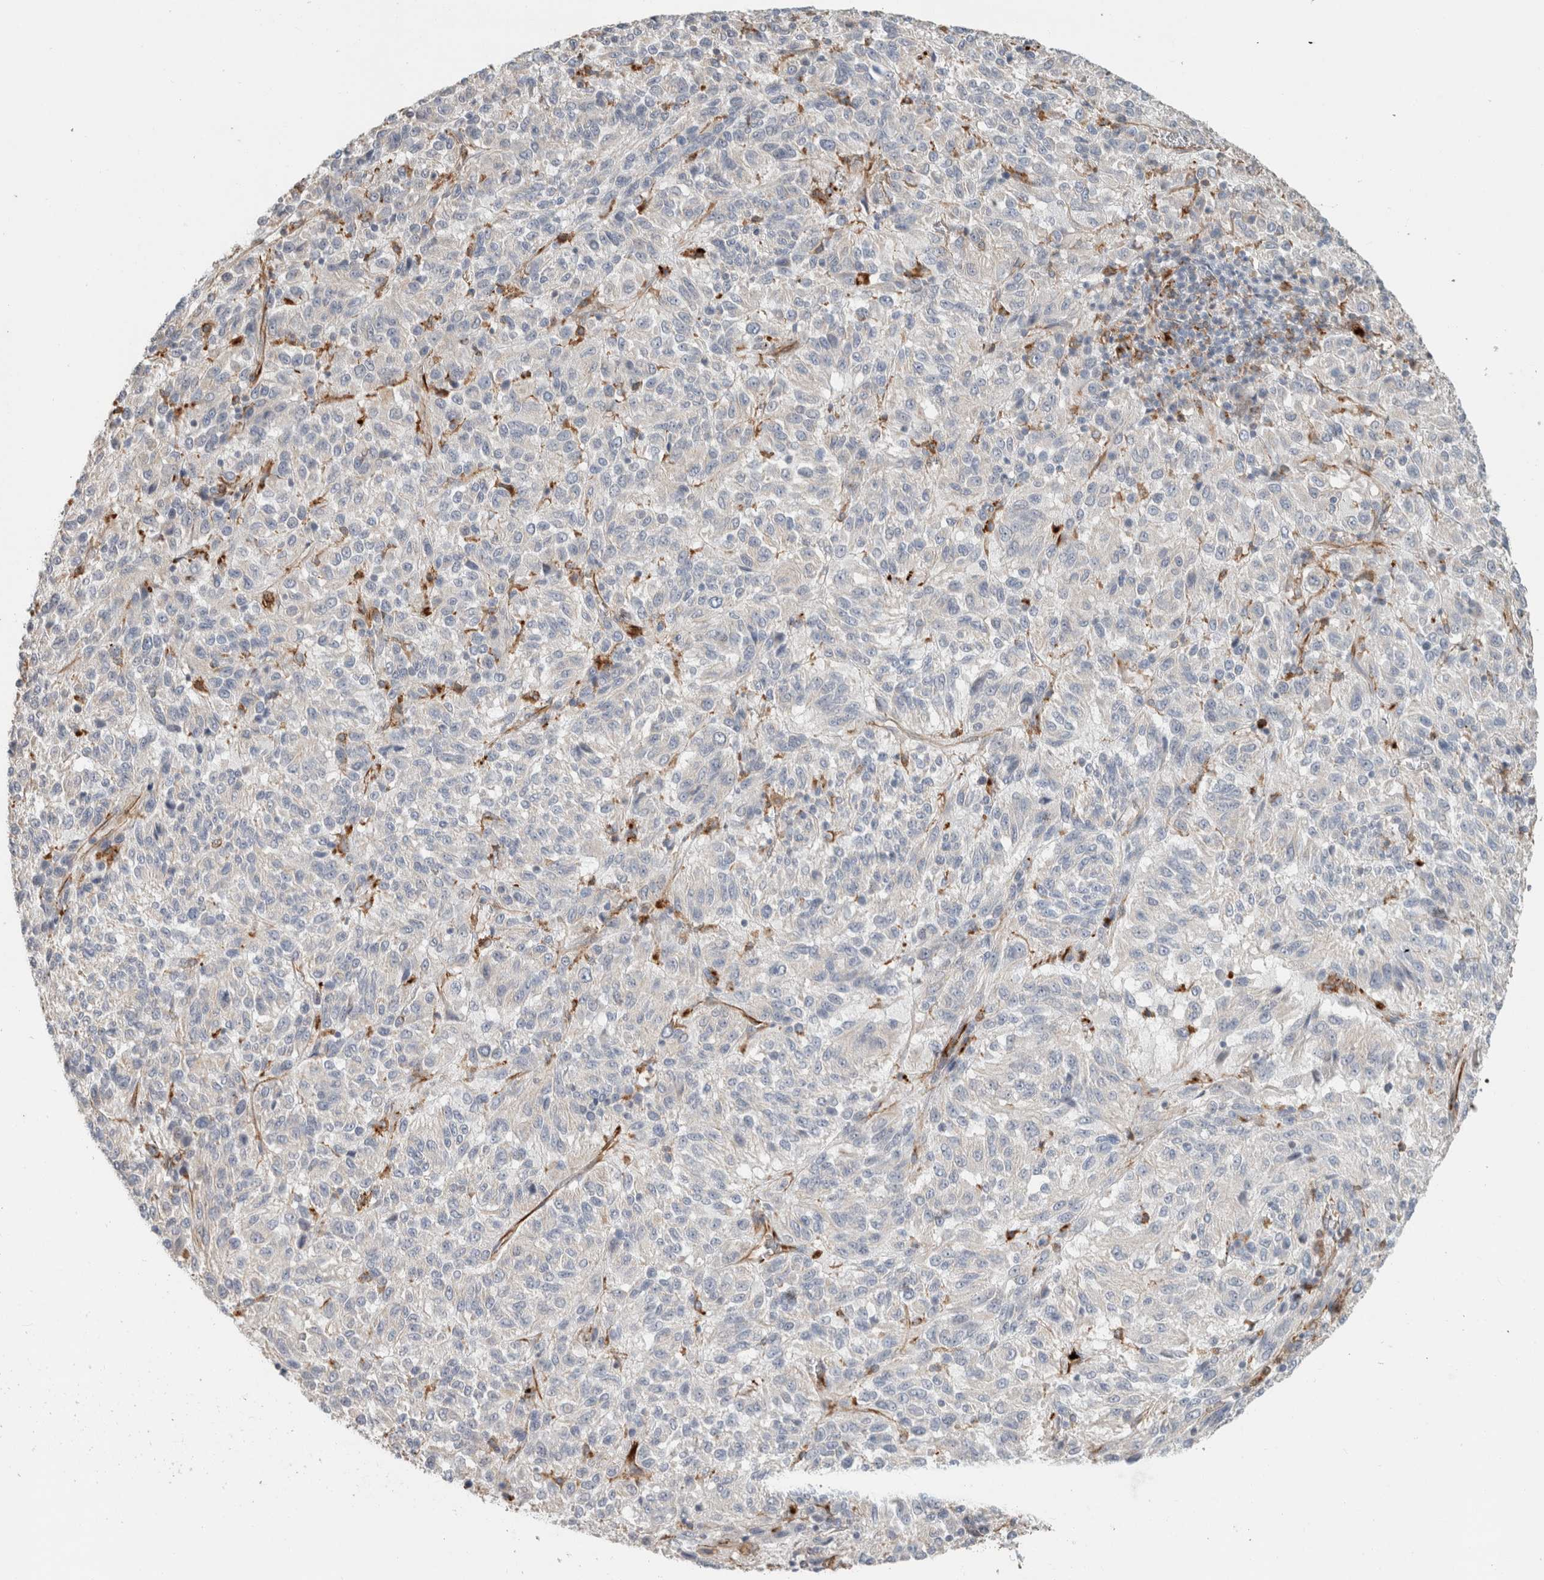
{"staining": {"intensity": "negative", "quantity": "none", "location": "none"}, "tissue": "melanoma", "cell_type": "Tumor cells", "image_type": "cancer", "snomed": [{"axis": "morphology", "description": "Malignant melanoma, Metastatic site"}, {"axis": "topography", "description": "Lung"}], "caption": "DAB immunohistochemical staining of melanoma shows no significant positivity in tumor cells.", "gene": "LY86", "patient": {"sex": "male", "age": 64}}